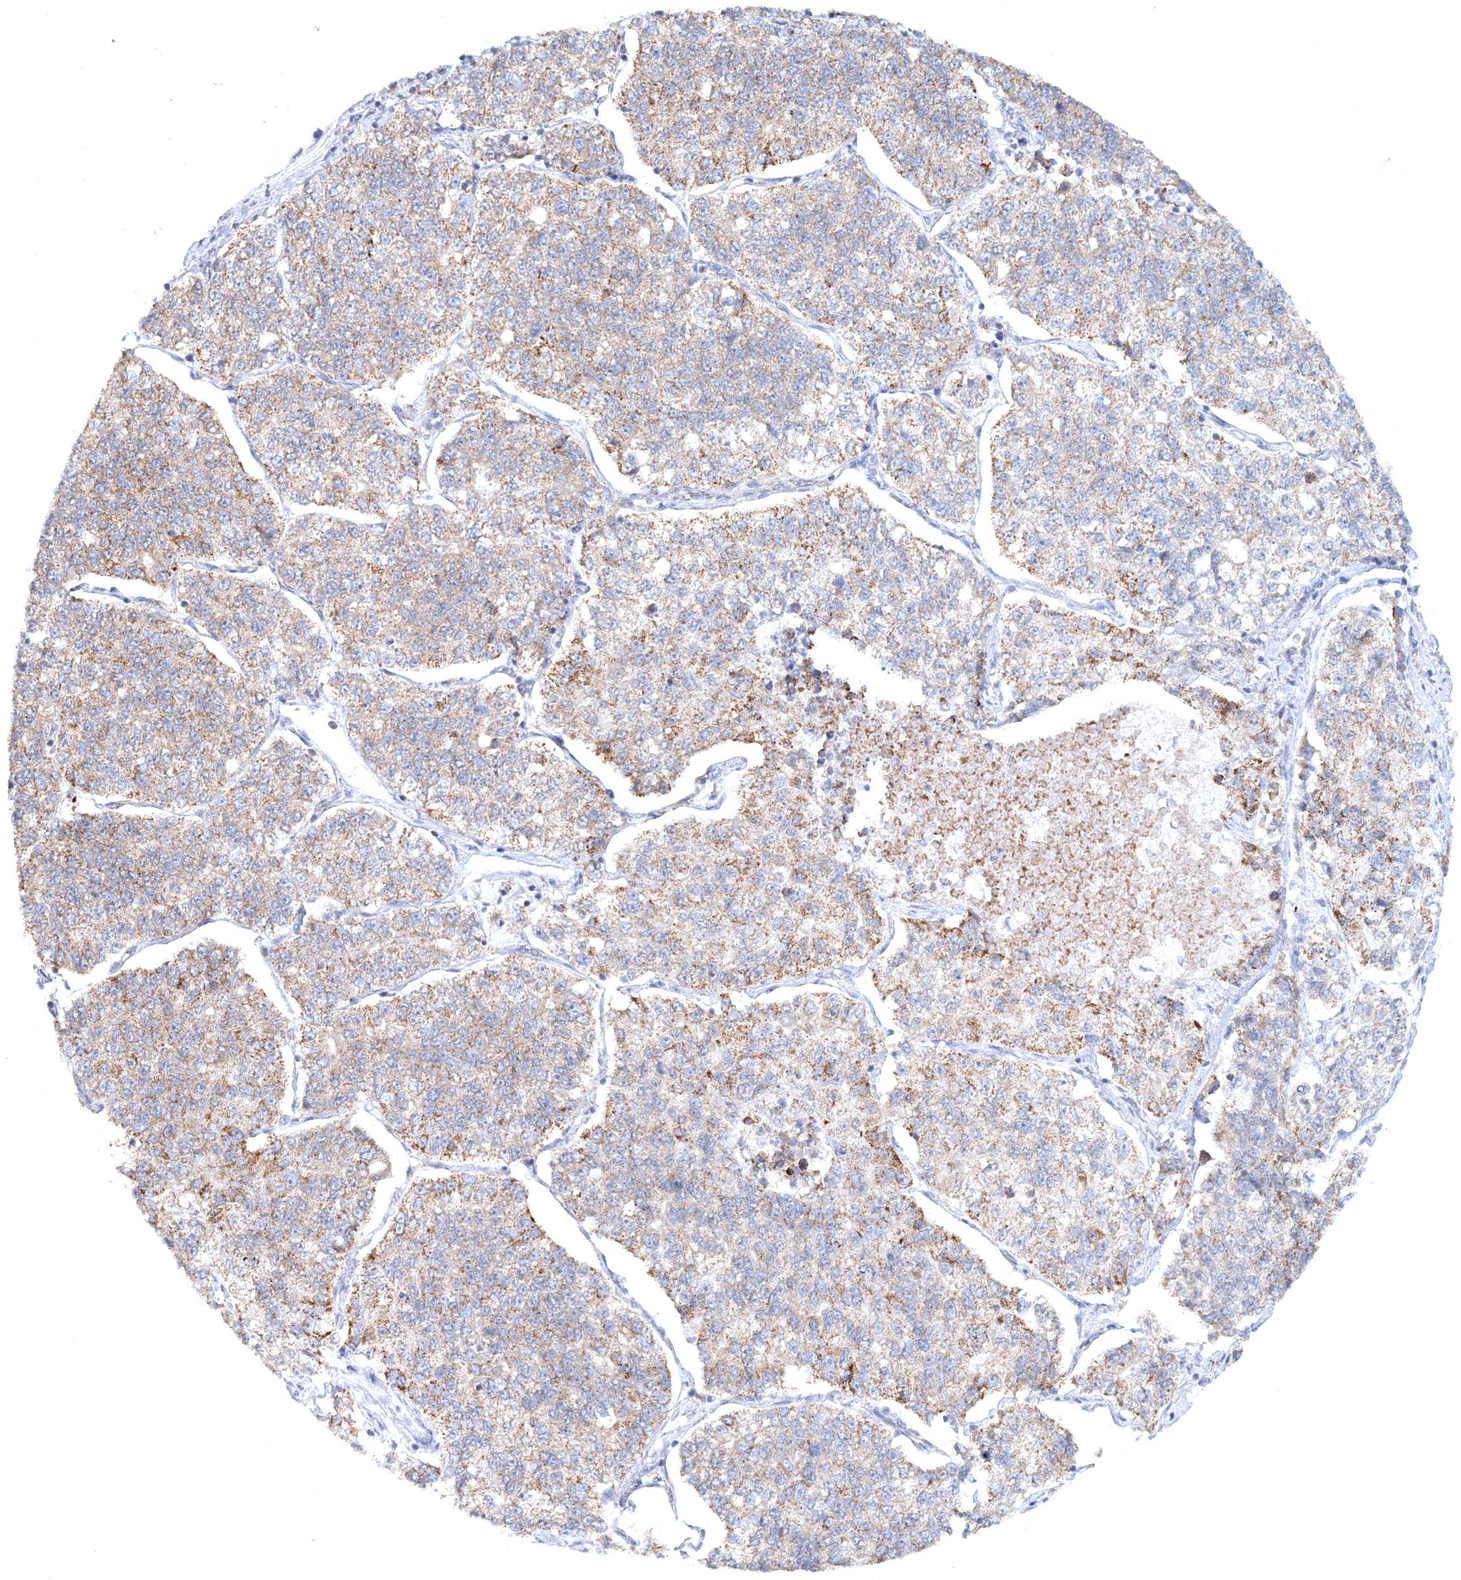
{"staining": {"intensity": "weak", "quantity": ">75%", "location": "cytoplasmic/membranous"}, "tissue": "lung cancer", "cell_type": "Tumor cells", "image_type": "cancer", "snomed": [{"axis": "morphology", "description": "Adenocarcinoma, NOS"}, {"axis": "topography", "description": "Lung"}], "caption": "IHC of lung cancer shows low levels of weak cytoplasmic/membranous expression in approximately >75% of tumor cells.", "gene": "RNF150", "patient": {"sex": "male", "age": 49}}